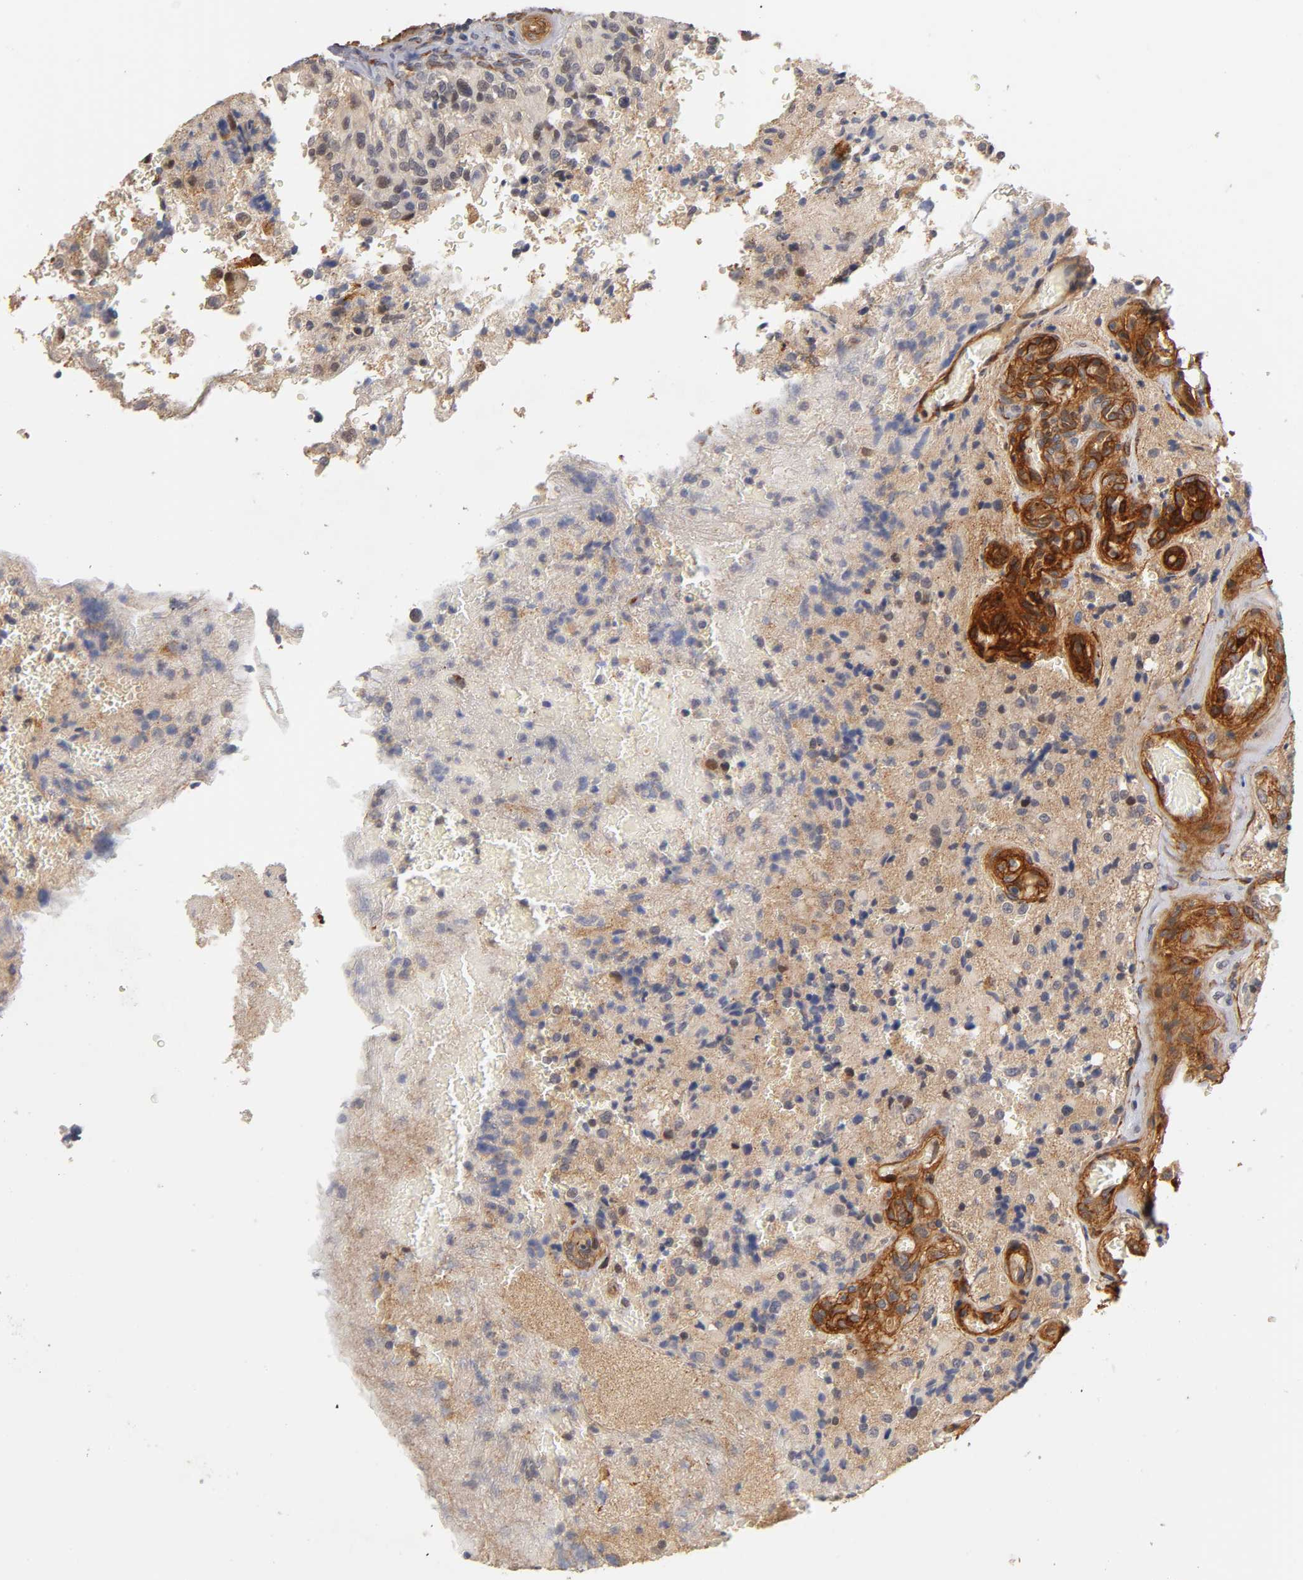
{"staining": {"intensity": "moderate", "quantity": "25%-75%", "location": "cytoplasmic/membranous"}, "tissue": "glioma", "cell_type": "Tumor cells", "image_type": "cancer", "snomed": [{"axis": "morphology", "description": "Normal tissue, NOS"}, {"axis": "morphology", "description": "Glioma, malignant, High grade"}, {"axis": "topography", "description": "Cerebral cortex"}], "caption": "About 25%-75% of tumor cells in malignant glioma (high-grade) demonstrate moderate cytoplasmic/membranous protein expression as visualized by brown immunohistochemical staining.", "gene": "LAMB1", "patient": {"sex": "male", "age": 56}}